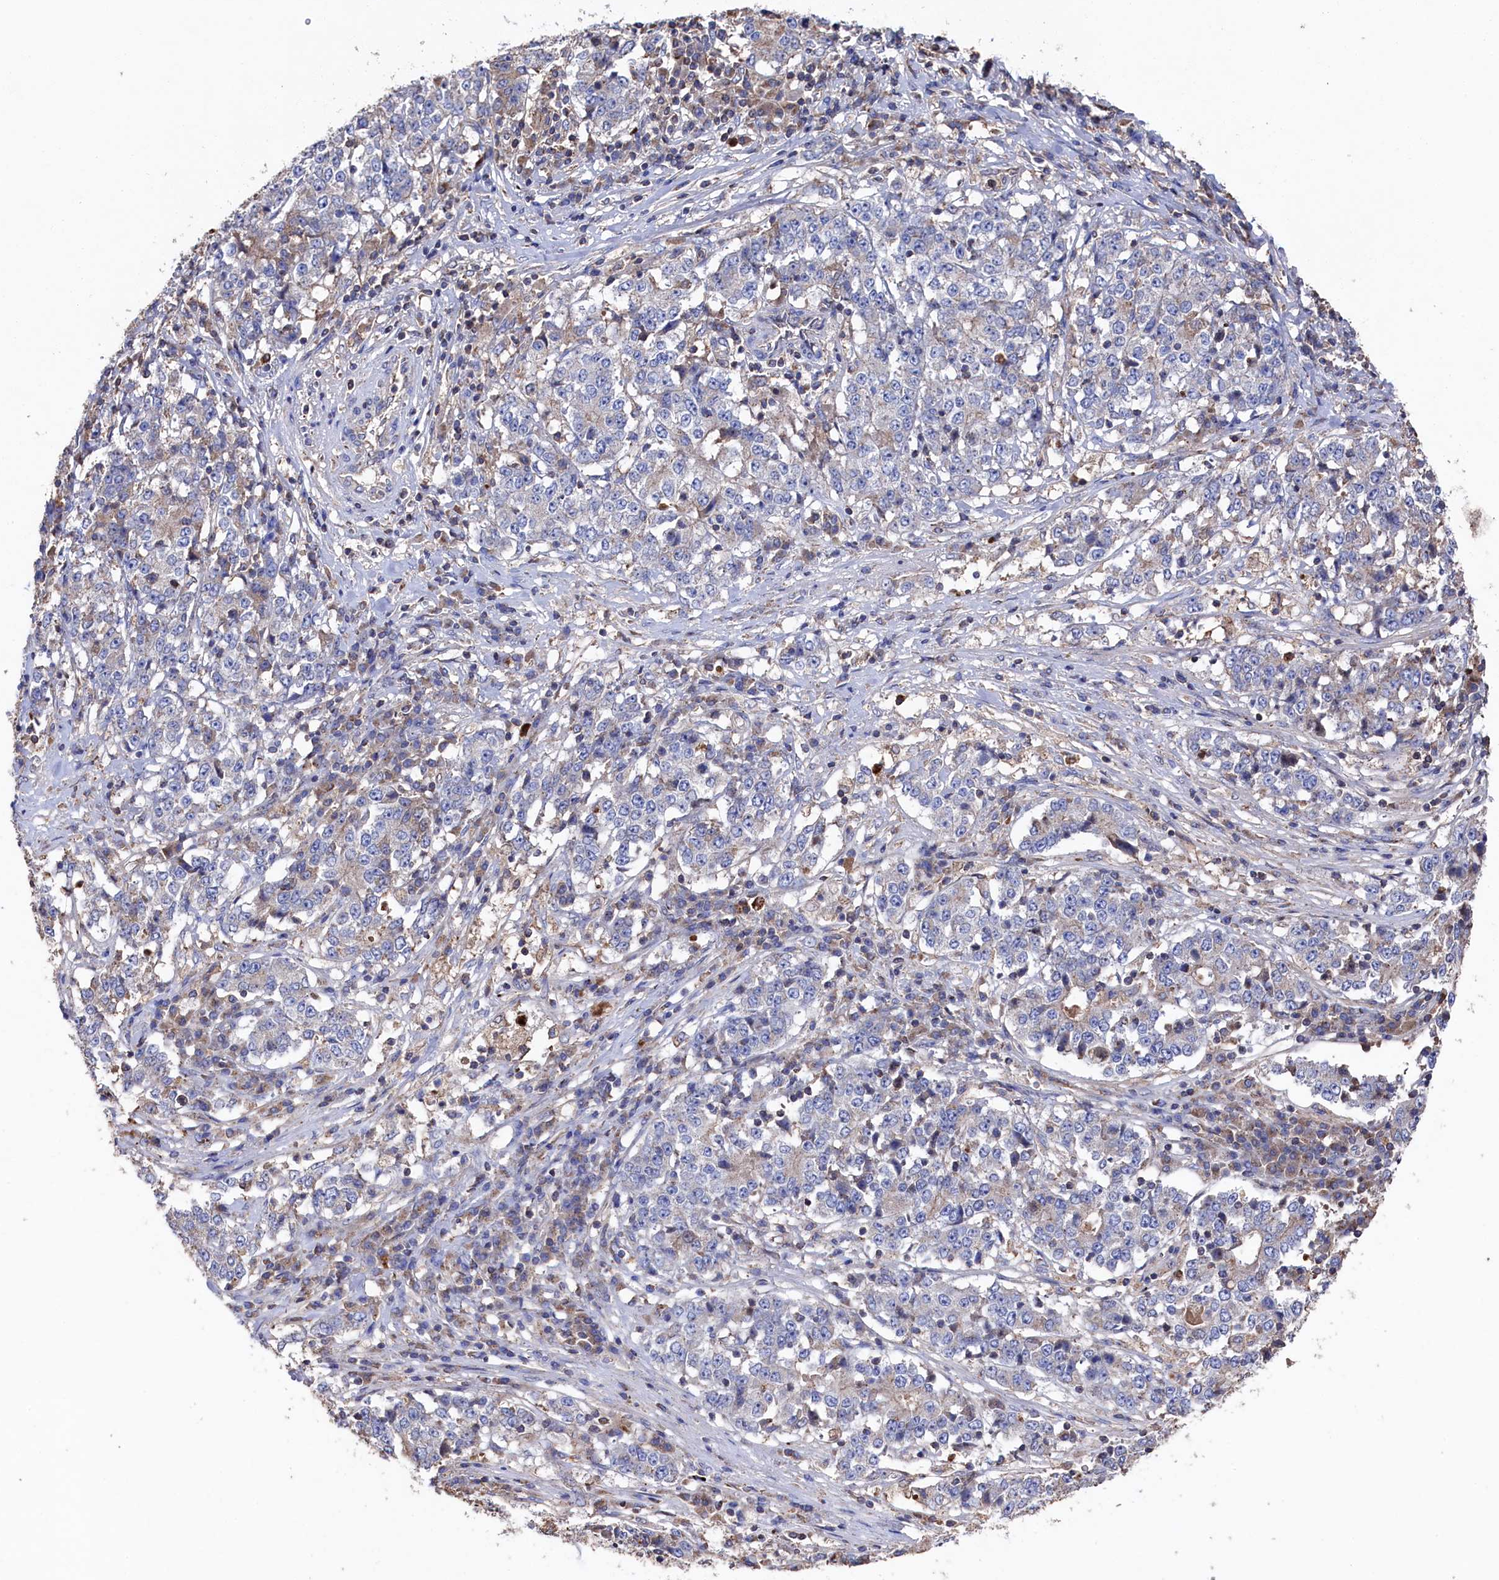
{"staining": {"intensity": "negative", "quantity": "none", "location": "none"}, "tissue": "stomach cancer", "cell_type": "Tumor cells", "image_type": "cancer", "snomed": [{"axis": "morphology", "description": "Adenocarcinoma, NOS"}, {"axis": "topography", "description": "Stomach"}], "caption": "Immunohistochemical staining of stomach adenocarcinoma shows no significant expression in tumor cells. Nuclei are stained in blue.", "gene": "TK2", "patient": {"sex": "male", "age": 59}}